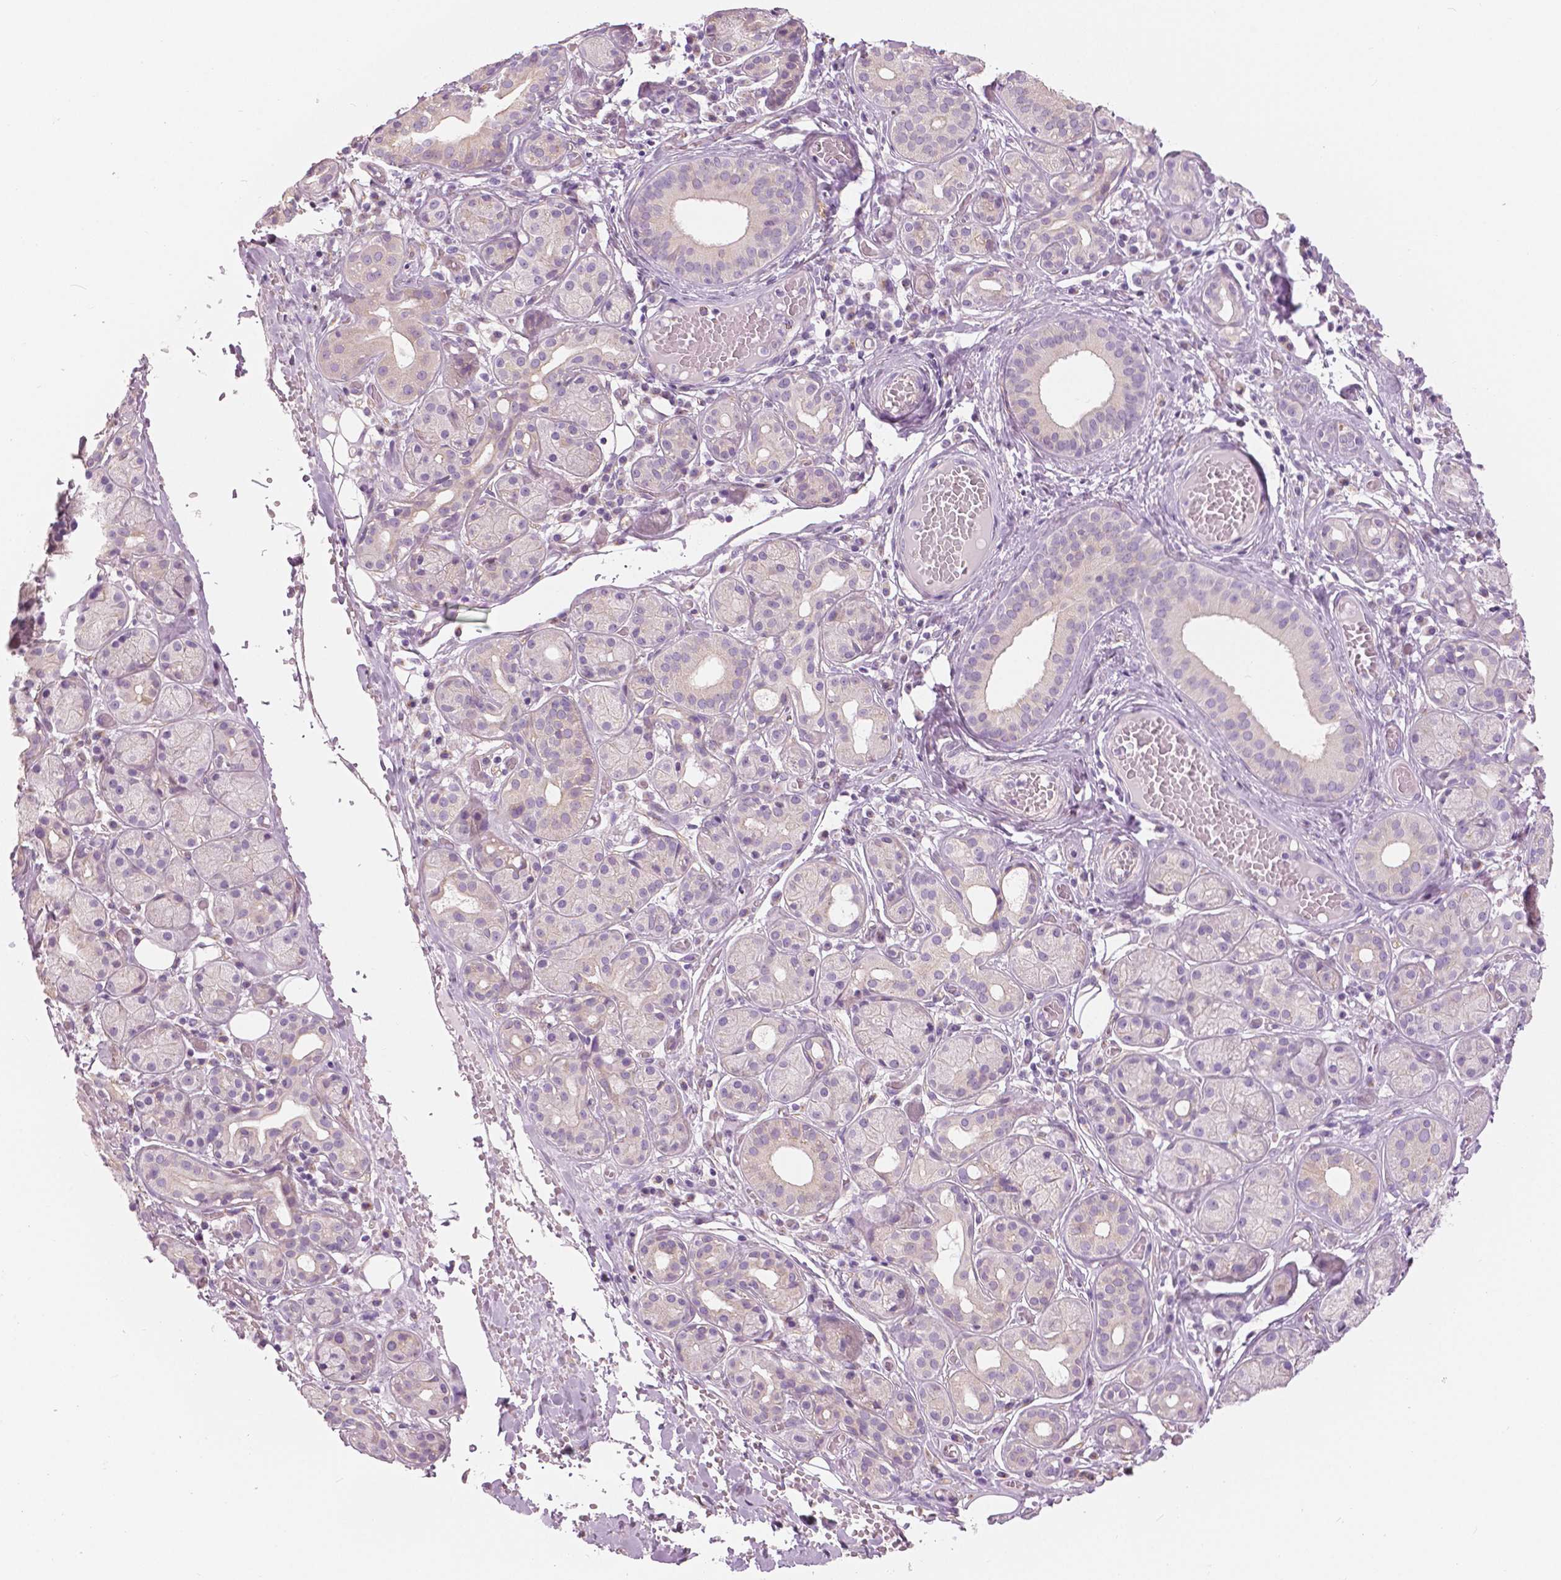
{"staining": {"intensity": "negative", "quantity": "none", "location": "none"}, "tissue": "salivary gland", "cell_type": "Glandular cells", "image_type": "normal", "snomed": [{"axis": "morphology", "description": "Normal tissue, NOS"}, {"axis": "topography", "description": "Salivary gland"}, {"axis": "topography", "description": "Peripheral nerve tissue"}], "caption": "Immunohistochemistry (IHC) micrograph of unremarkable salivary gland: salivary gland stained with DAB (3,3'-diaminobenzidine) demonstrates no significant protein expression in glandular cells. Nuclei are stained in blue.", "gene": "SLC24A1", "patient": {"sex": "male", "age": 71}}